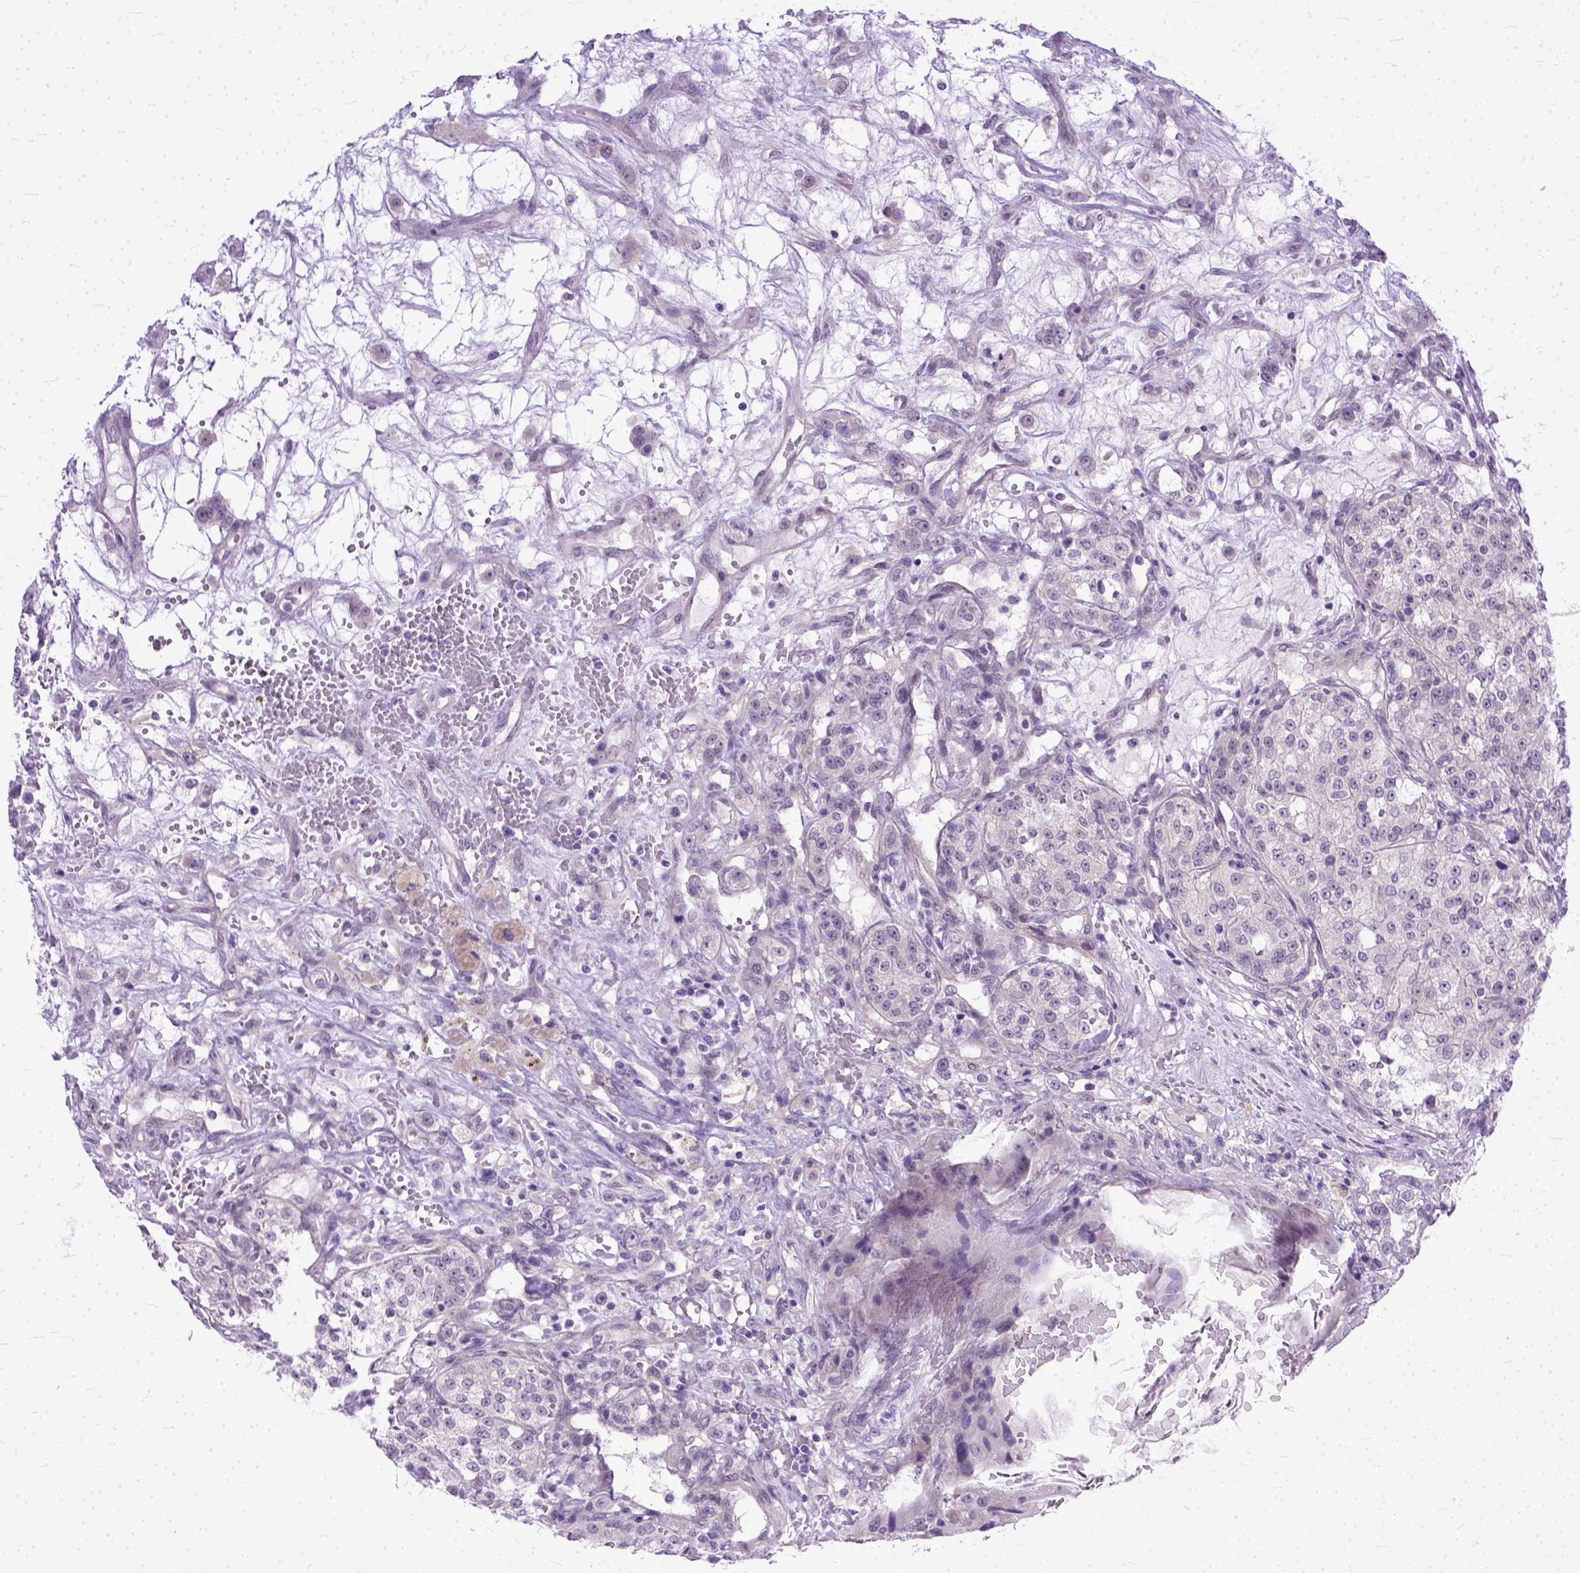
{"staining": {"intensity": "negative", "quantity": "none", "location": "none"}, "tissue": "renal cancer", "cell_type": "Tumor cells", "image_type": "cancer", "snomed": [{"axis": "morphology", "description": "Adenocarcinoma, NOS"}, {"axis": "topography", "description": "Kidney"}], "caption": "This is a photomicrograph of immunohistochemistry staining of renal adenocarcinoma, which shows no staining in tumor cells. (Stains: DAB IHC with hematoxylin counter stain, Microscopy: brightfield microscopy at high magnification).", "gene": "TCEAL7", "patient": {"sex": "female", "age": 63}}